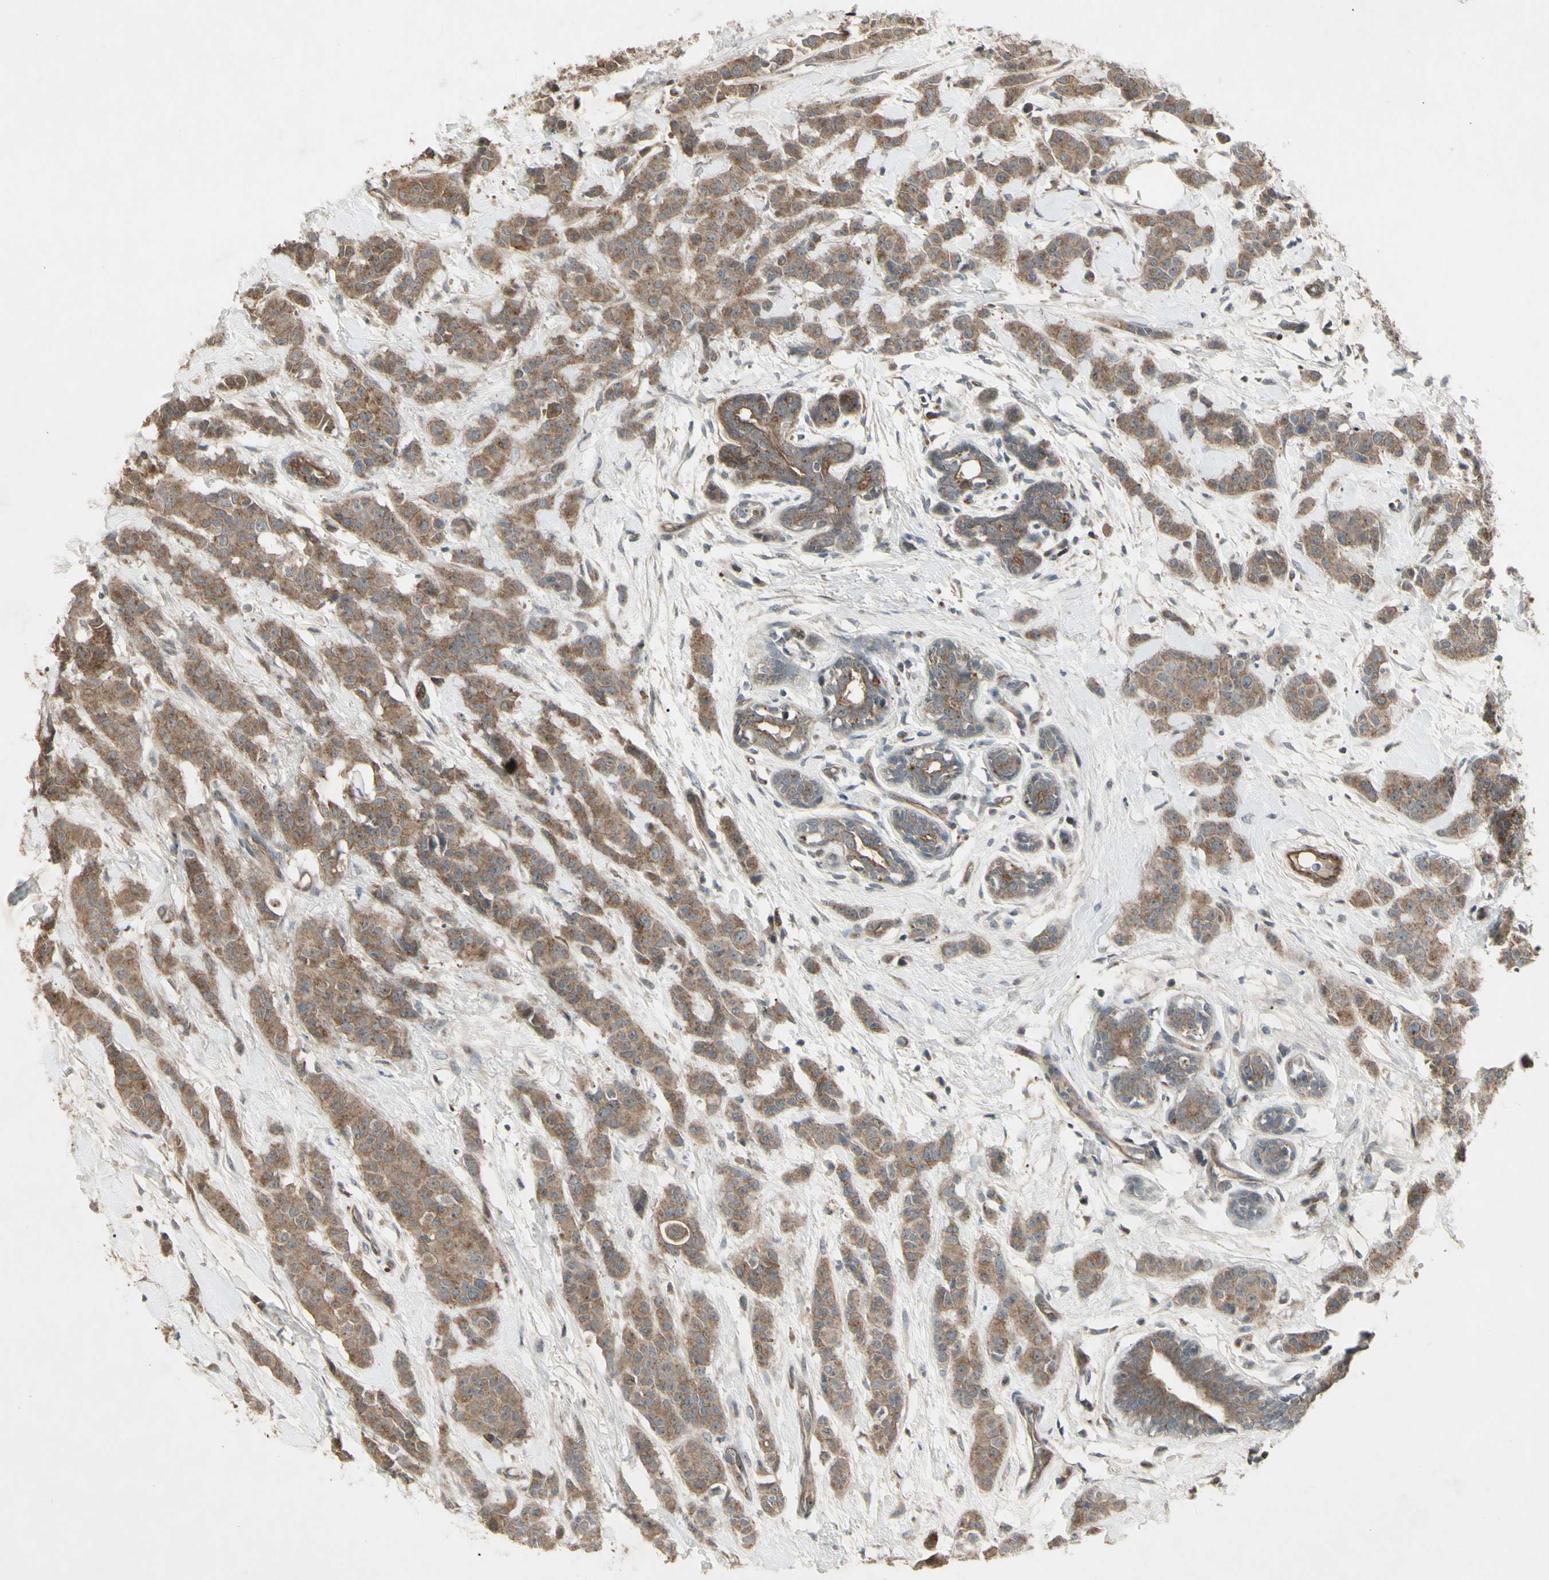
{"staining": {"intensity": "moderate", "quantity": ">75%", "location": "cytoplasmic/membranous"}, "tissue": "breast cancer", "cell_type": "Tumor cells", "image_type": "cancer", "snomed": [{"axis": "morphology", "description": "Normal tissue, NOS"}, {"axis": "morphology", "description": "Duct carcinoma"}, {"axis": "topography", "description": "Breast"}], "caption": "Immunohistochemistry (IHC) photomicrograph of human breast infiltrating ductal carcinoma stained for a protein (brown), which demonstrates medium levels of moderate cytoplasmic/membranous positivity in approximately >75% of tumor cells.", "gene": "JAG1", "patient": {"sex": "female", "age": 40}}